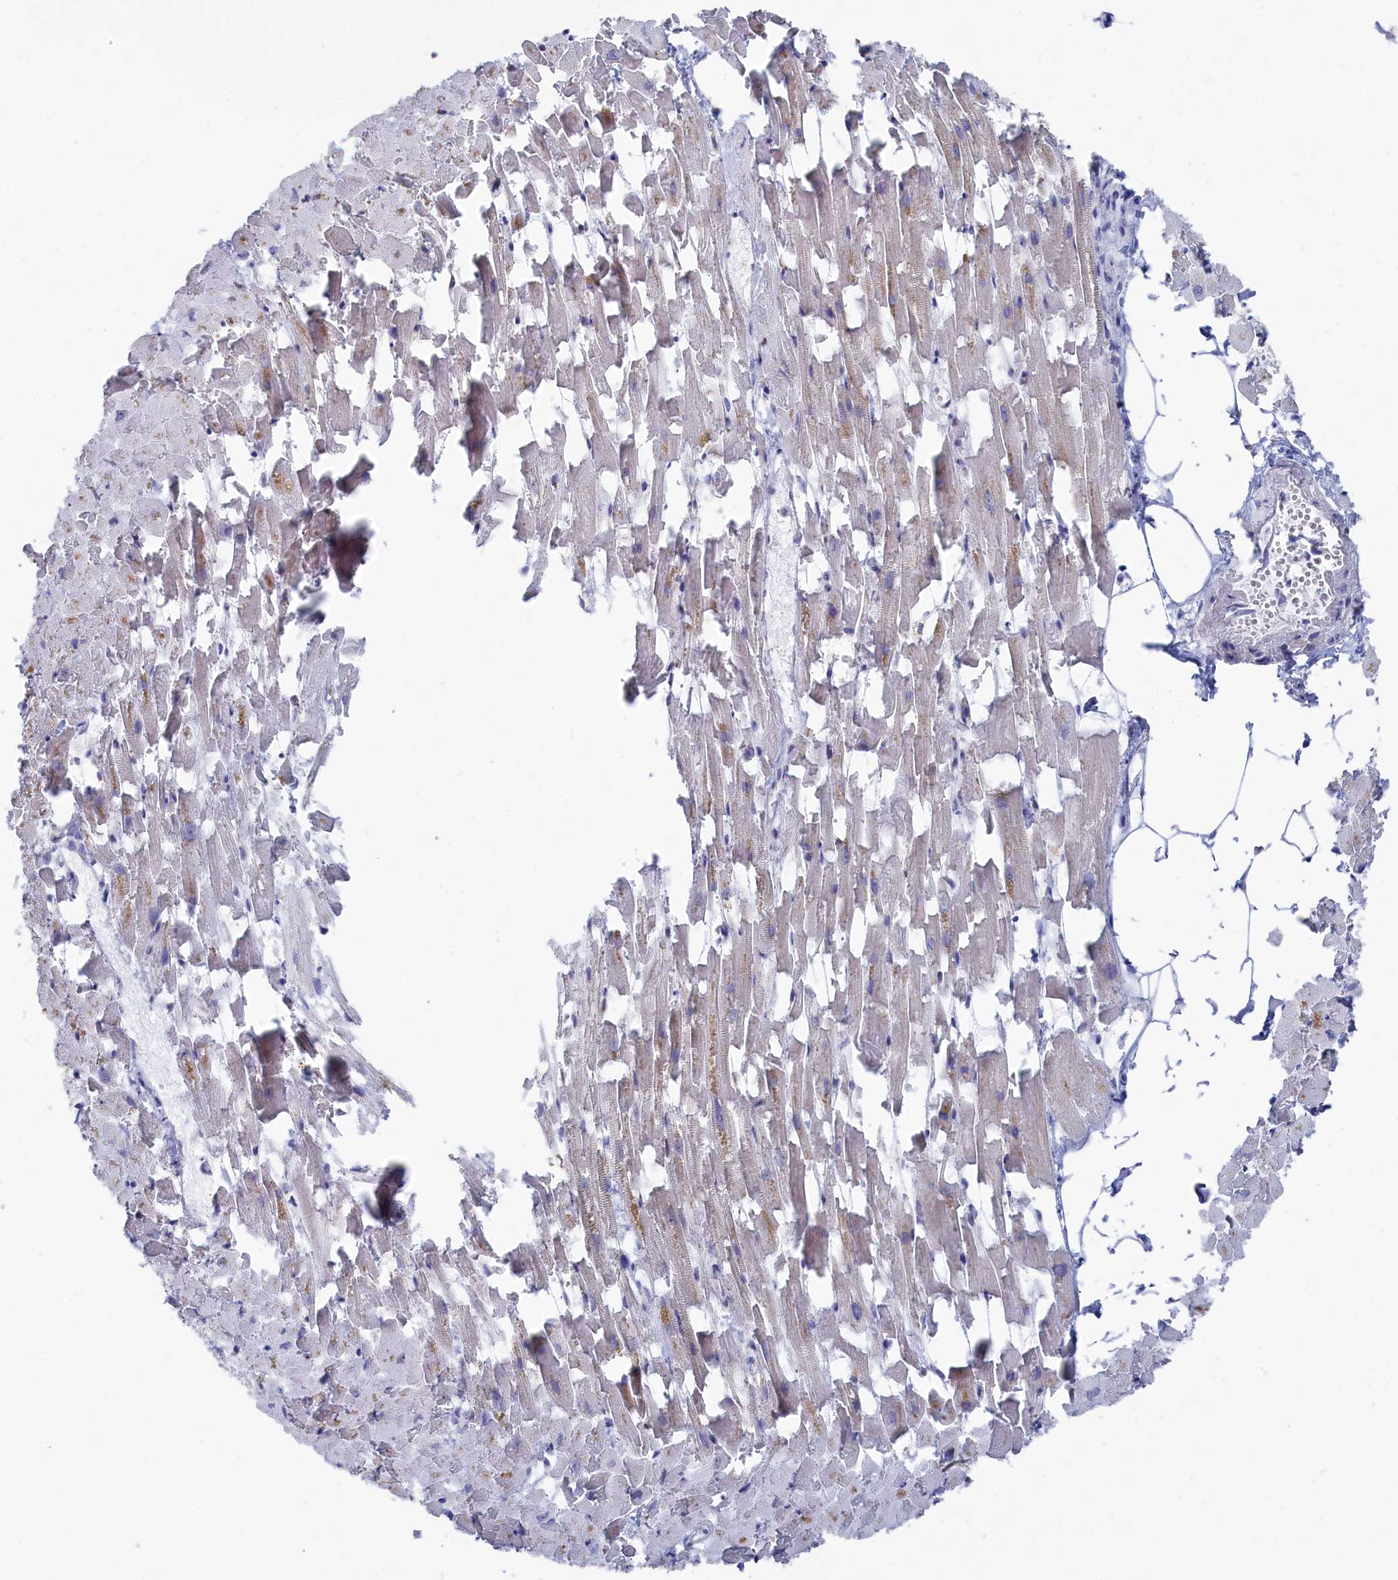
{"staining": {"intensity": "negative", "quantity": "none", "location": "none"}, "tissue": "heart muscle", "cell_type": "Cardiomyocytes", "image_type": "normal", "snomed": [{"axis": "morphology", "description": "Normal tissue, NOS"}, {"axis": "topography", "description": "Heart"}], "caption": "High power microscopy micrograph of an immunohistochemistry (IHC) image of normal heart muscle, revealing no significant positivity in cardiomyocytes. (DAB (3,3'-diaminobenzidine) IHC, high magnification).", "gene": "SEMG2", "patient": {"sex": "female", "age": 64}}